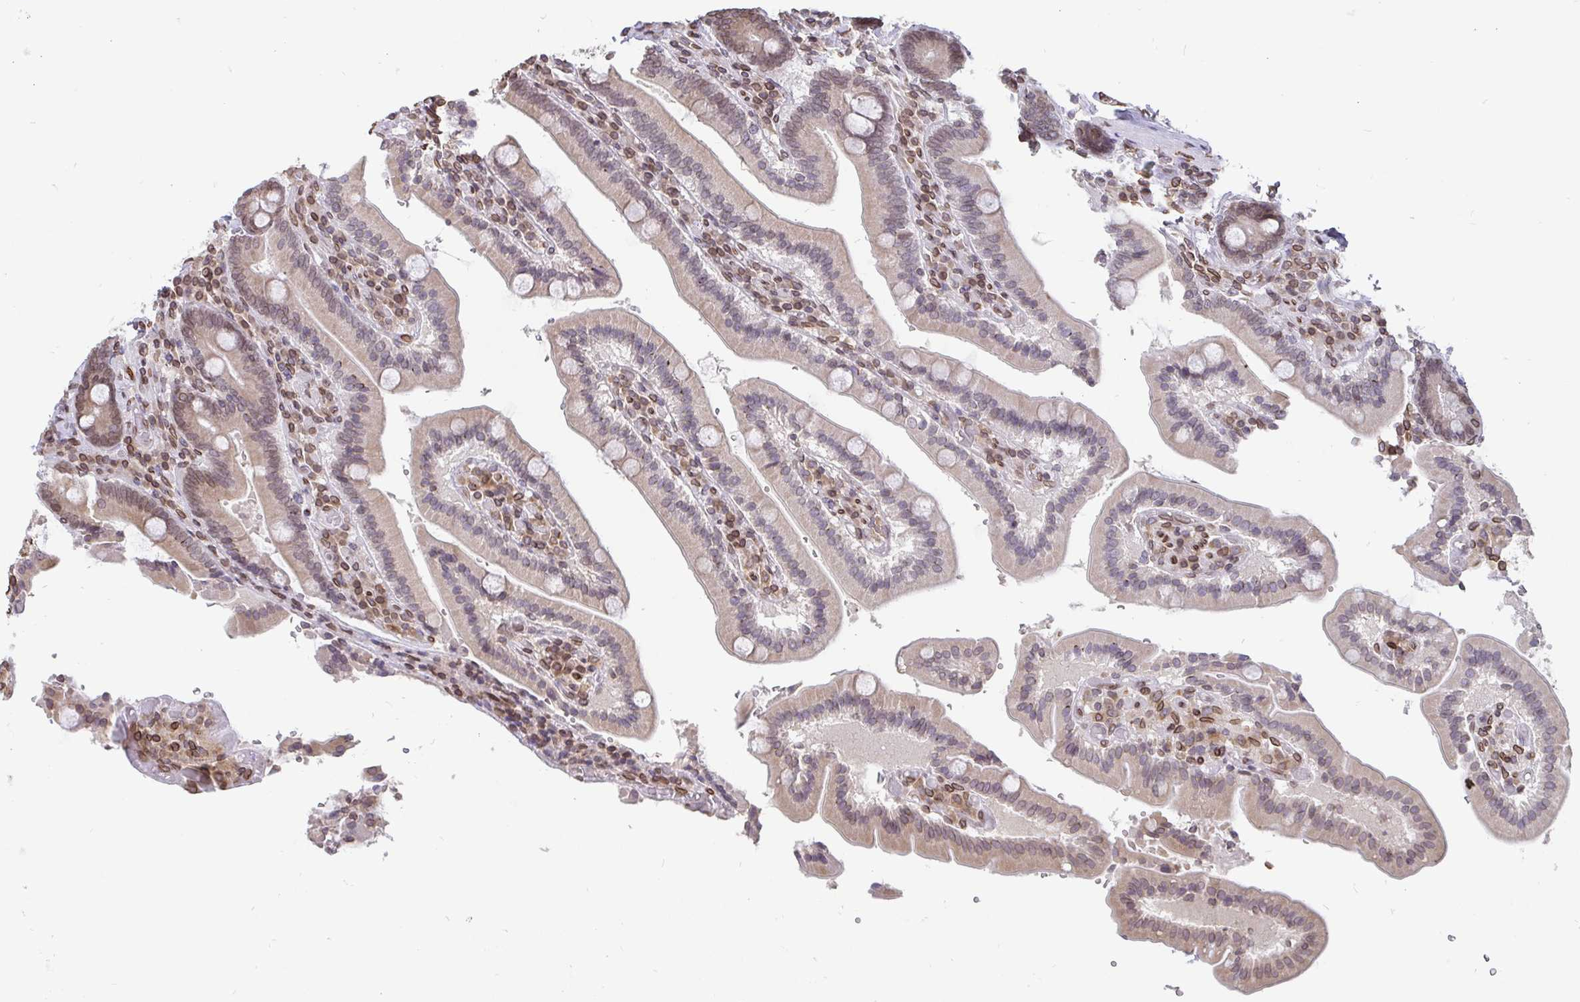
{"staining": {"intensity": "weak", "quantity": "25%-75%", "location": "cytoplasmic/membranous,nuclear"}, "tissue": "duodenum", "cell_type": "Glandular cells", "image_type": "normal", "snomed": [{"axis": "morphology", "description": "Normal tissue, NOS"}, {"axis": "topography", "description": "Duodenum"}], "caption": "IHC image of unremarkable duodenum: duodenum stained using IHC exhibits low levels of weak protein expression localized specifically in the cytoplasmic/membranous,nuclear of glandular cells, appearing as a cytoplasmic/membranous,nuclear brown color.", "gene": "EMD", "patient": {"sex": "female", "age": 62}}